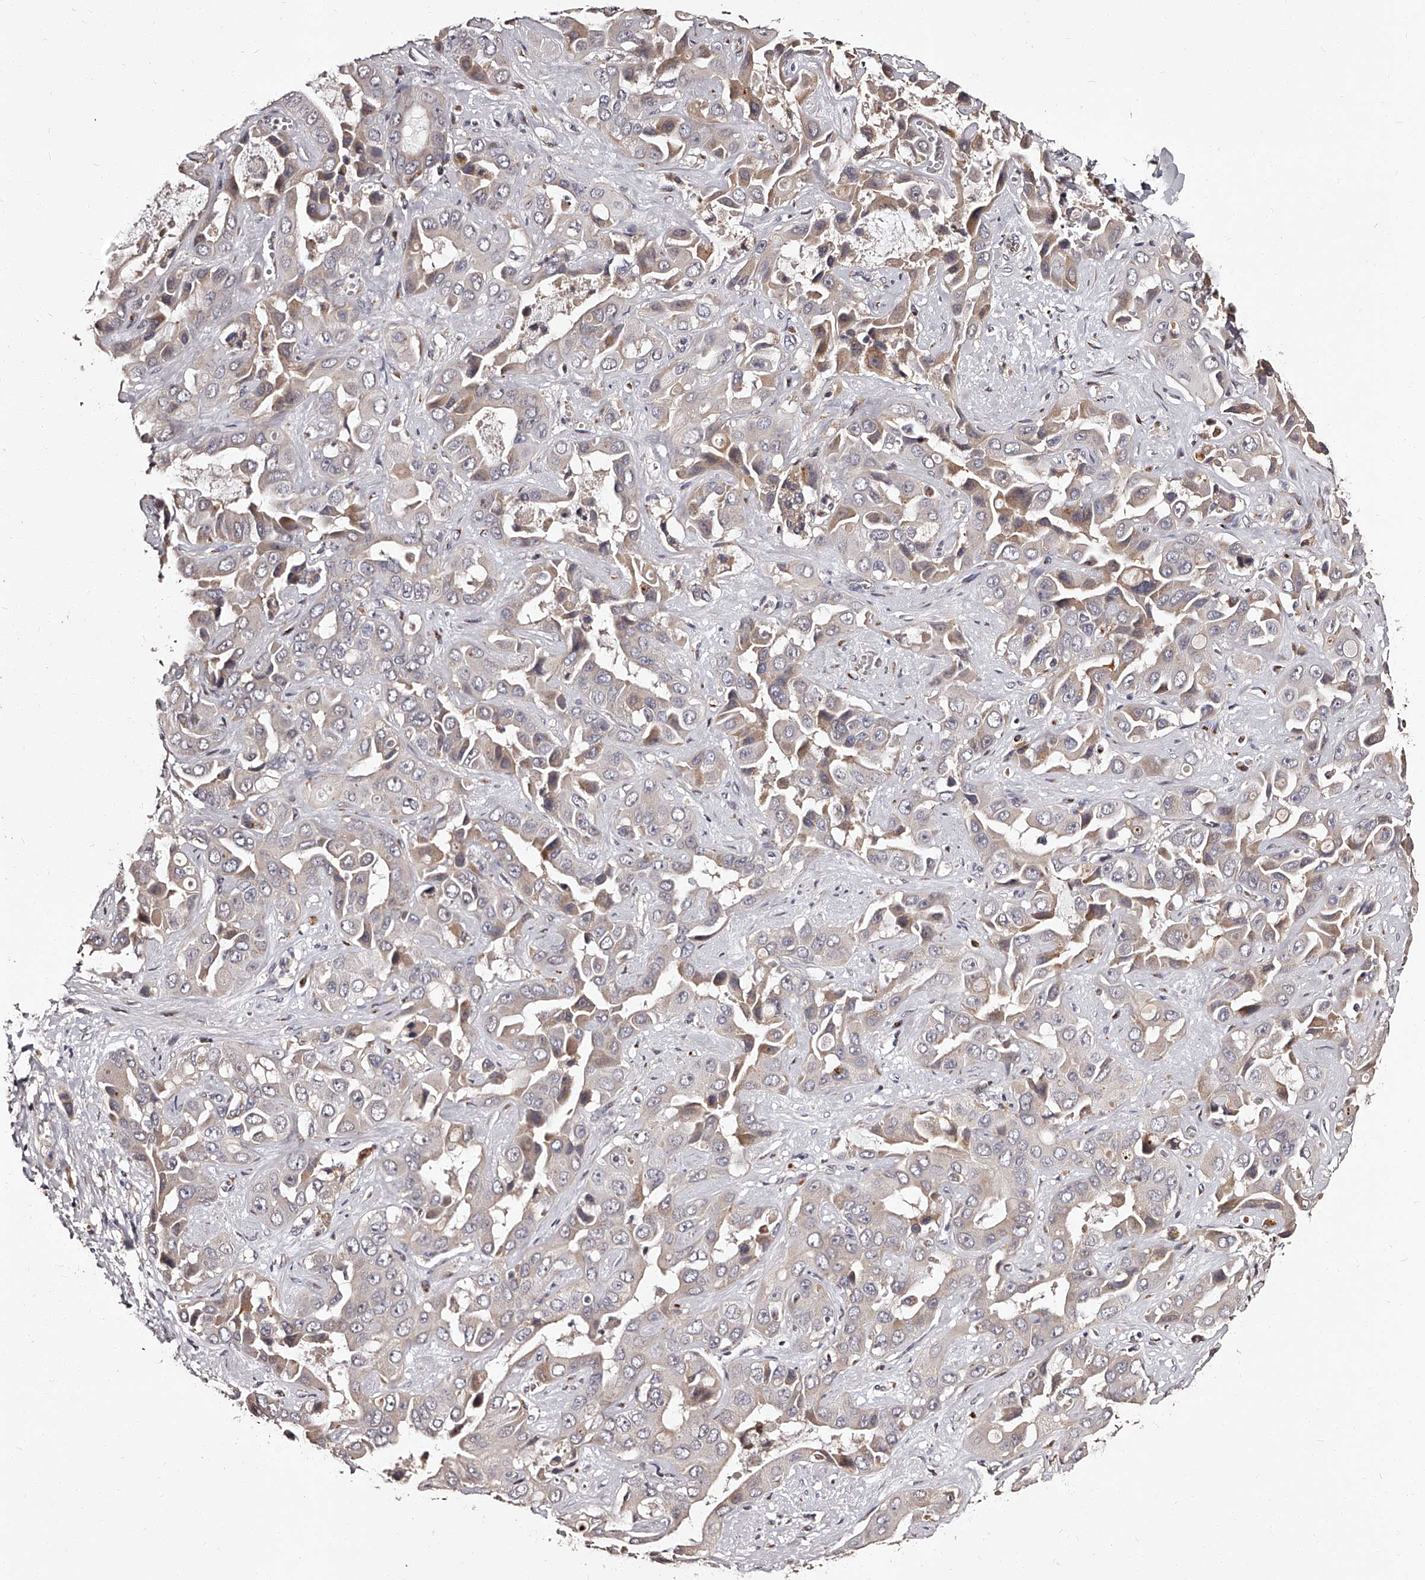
{"staining": {"intensity": "weak", "quantity": "25%-75%", "location": "cytoplasmic/membranous"}, "tissue": "liver cancer", "cell_type": "Tumor cells", "image_type": "cancer", "snomed": [{"axis": "morphology", "description": "Cholangiocarcinoma"}, {"axis": "topography", "description": "Liver"}], "caption": "Protein expression analysis of cholangiocarcinoma (liver) reveals weak cytoplasmic/membranous expression in approximately 25%-75% of tumor cells.", "gene": "RSC1A1", "patient": {"sex": "female", "age": 52}}